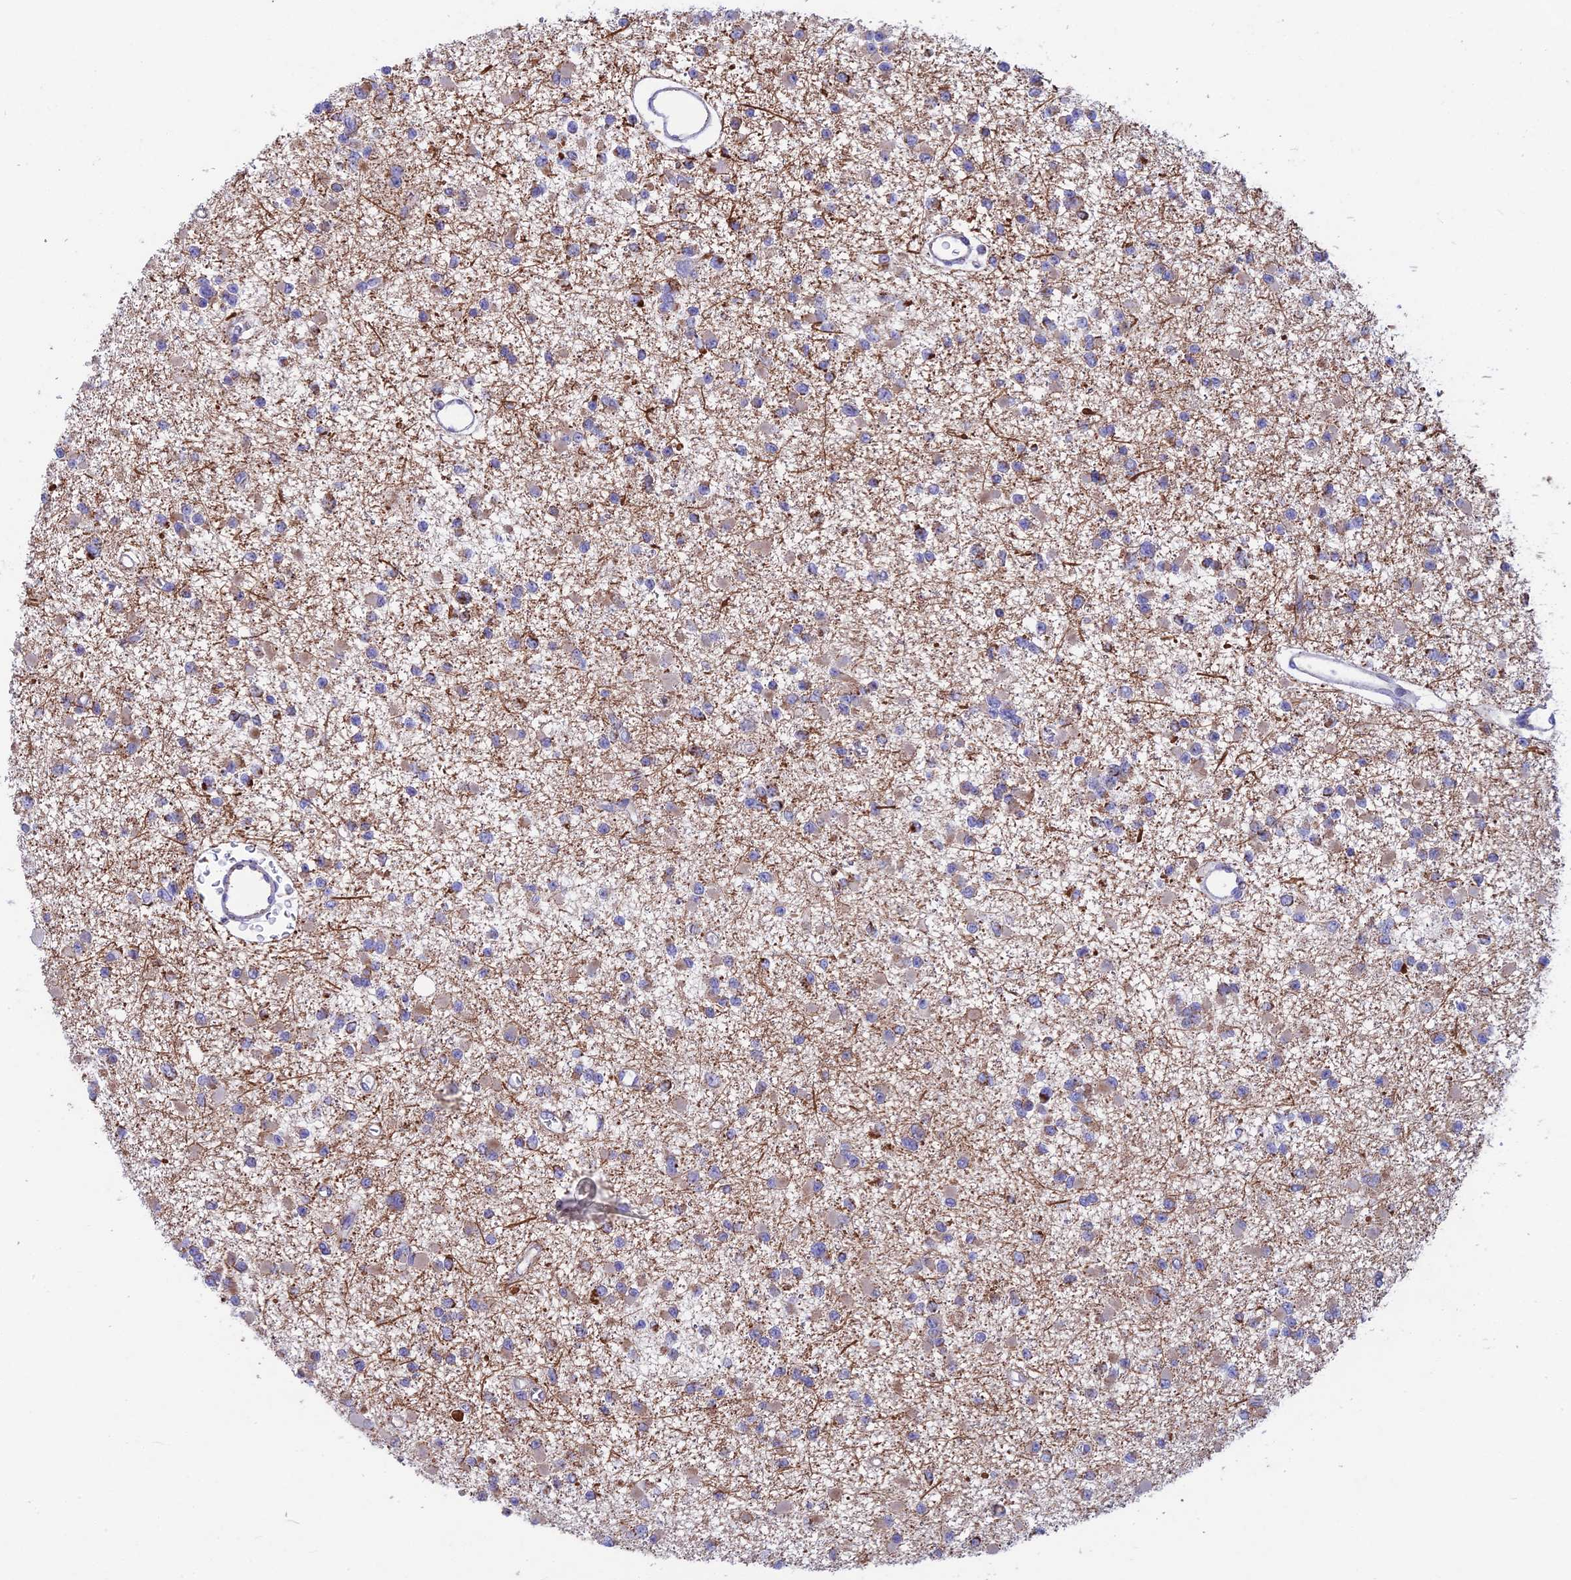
{"staining": {"intensity": "weak", "quantity": "<25%", "location": "cytoplasmic/membranous"}, "tissue": "glioma", "cell_type": "Tumor cells", "image_type": "cancer", "snomed": [{"axis": "morphology", "description": "Glioma, malignant, Low grade"}, {"axis": "topography", "description": "Brain"}], "caption": "Immunohistochemical staining of malignant low-grade glioma exhibits no significant positivity in tumor cells.", "gene": "CS", "patient": {"sex": "female", "age": 22}}